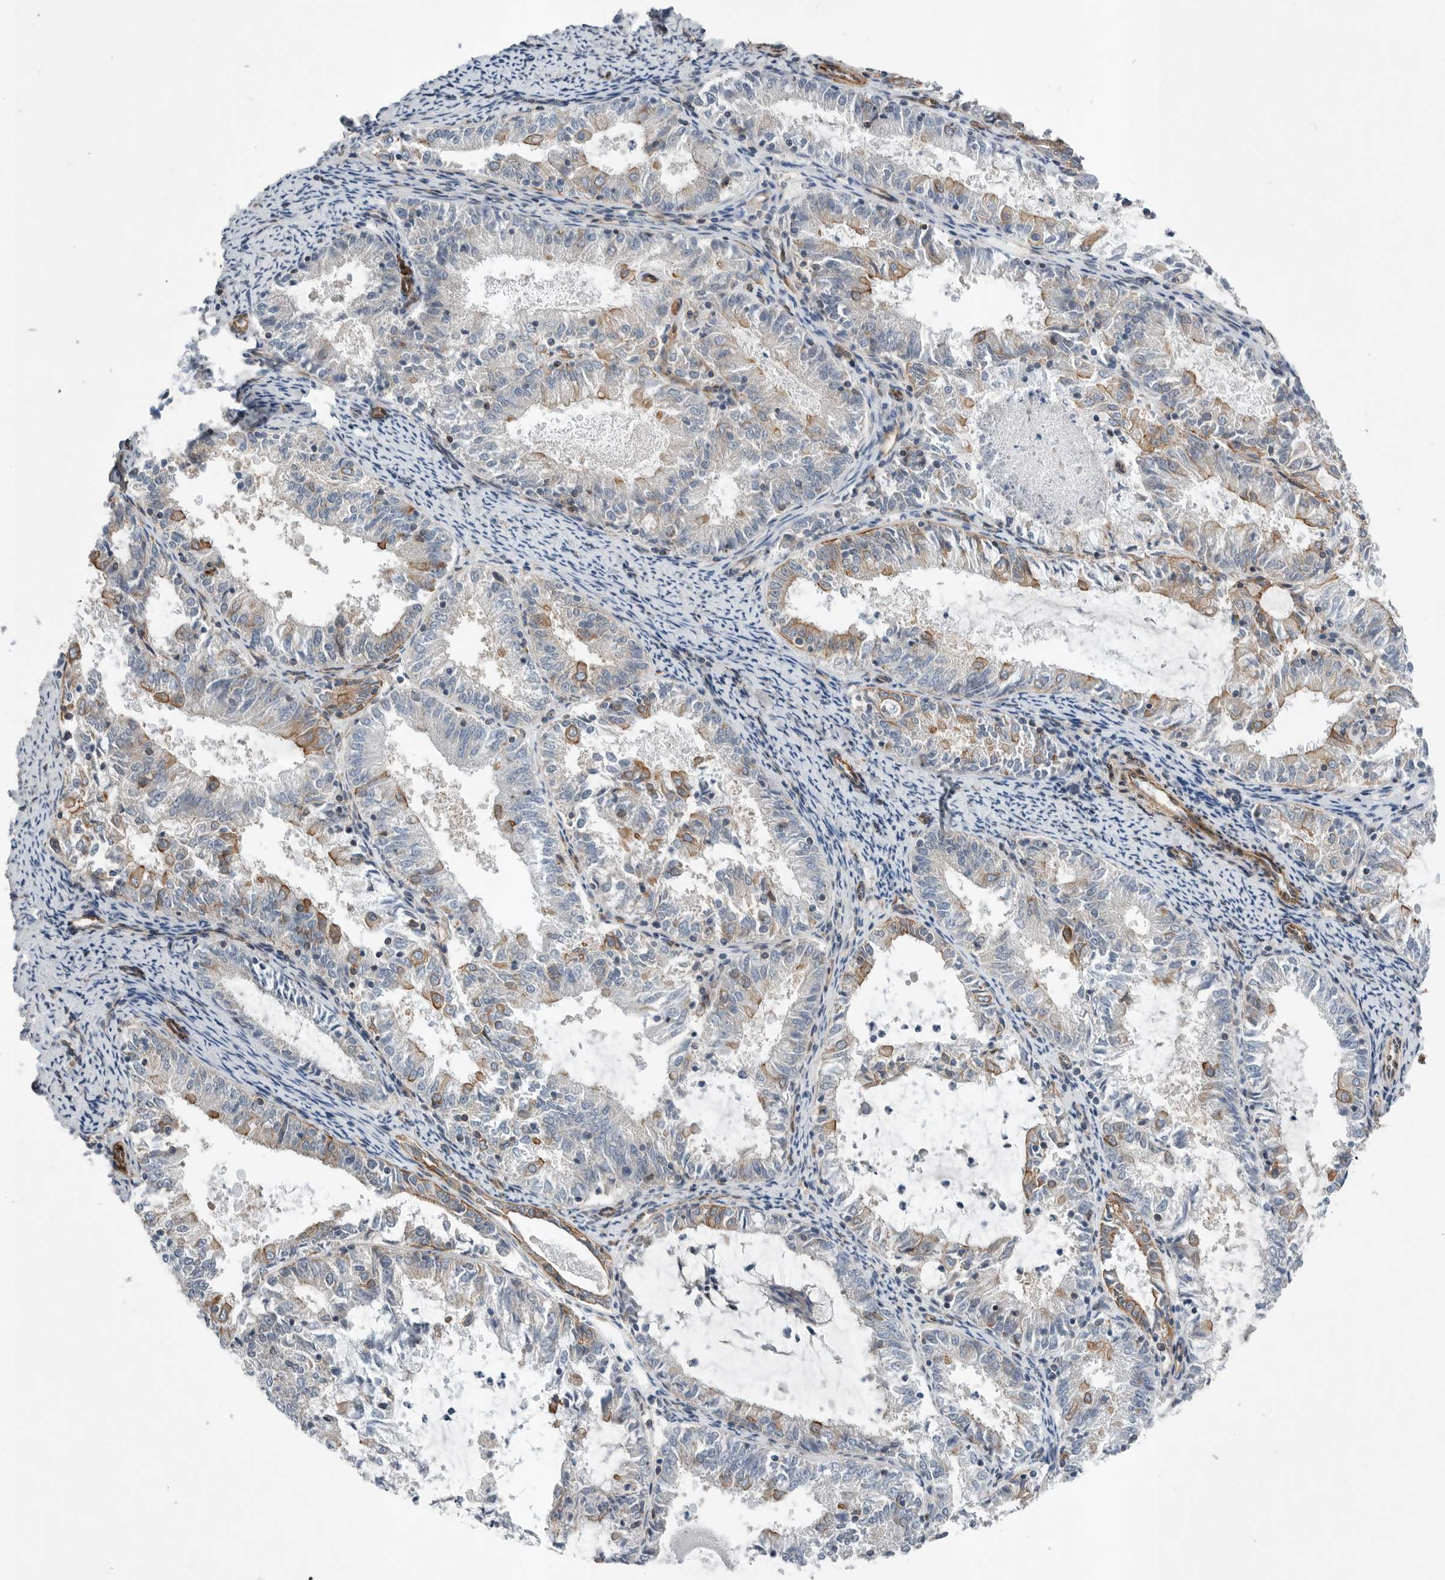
{"staining": {"intensity": "weak", "quantity": "25%-75%", "location": "cytoplasmic/membranous"}, "tissue": "endometrial cancer", "cell_type": "Tumor cells", "image_type": "cancer", "snomed": [{"axis": "morphology", "description": "Adenocarcinoma, NOS"}, {"axis": "topography", "description": "Endometrium"}], "caption": "A micrograph of human endometrial cancer (adenocarcinoma) stained for a protein displays weak cytoplasmic/membranous brown staining in tumor cells.", "gene": "PLEC", "patient": {"sex": "female", "age": 57}}